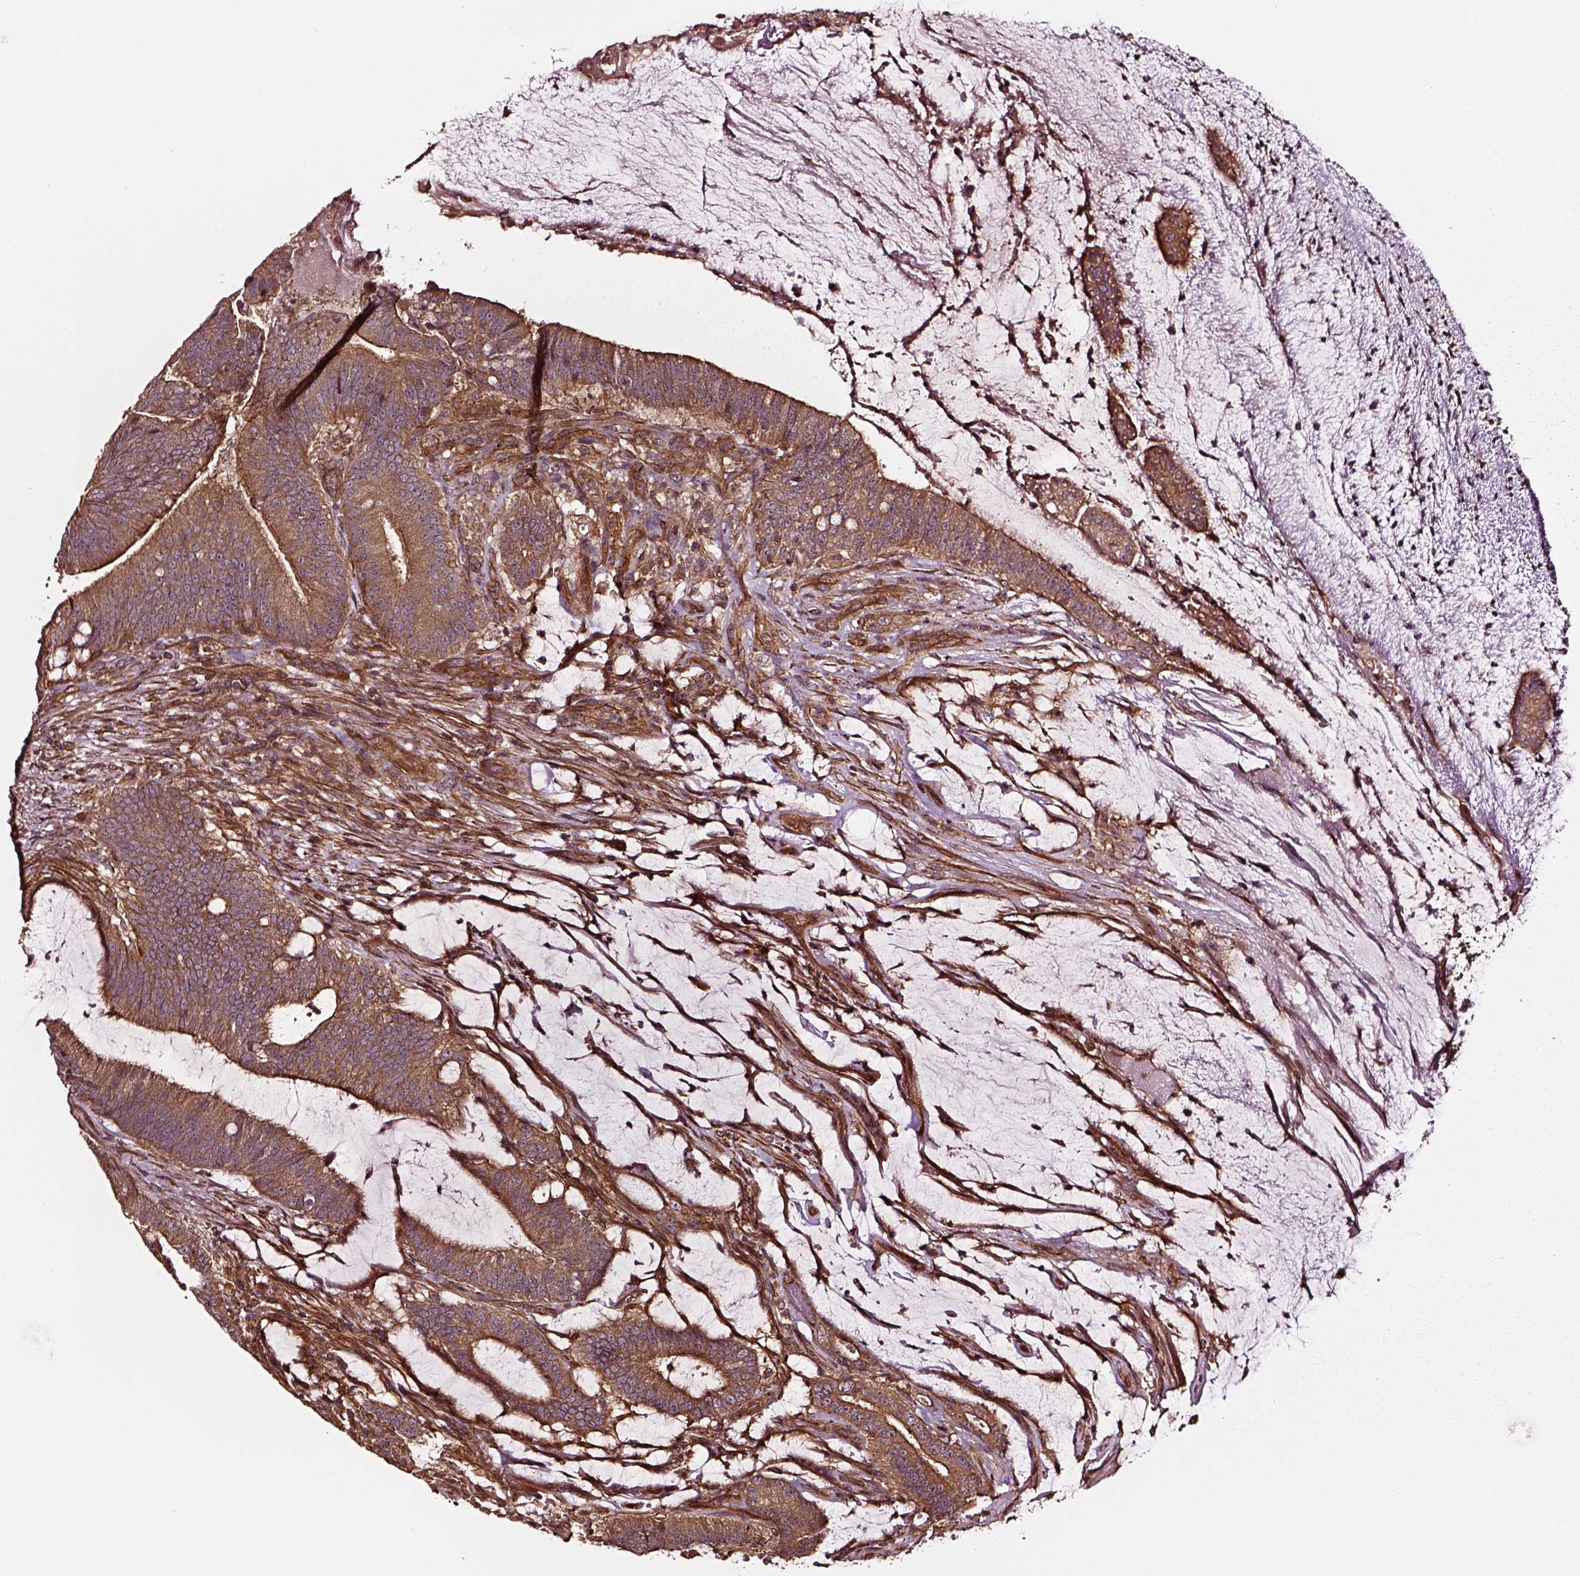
{"staining": {"intensity": "moderate", "quantity": ">75%", "location": "cytoplasmic/membranous"}, "tissue": "colorectal cancer", "cell_type": "Tumor cells", "image_type": "cancer", "snomed": [{"axis": "morphology", "description": "Adenocarcinoma, NOS"}, {"axis": "topography", "description": "Colon"}], "caption": "Moderate cytoplasmic/membranous staining is appreciated in approximately >75% of tumor cells in colorectal cancer (adenocarcinoma). (brown staining indicates protein expression, while blue staining denotes nuclei).", "gene": "RASSF5", "patient": {"sex": "female", "age": 43}}